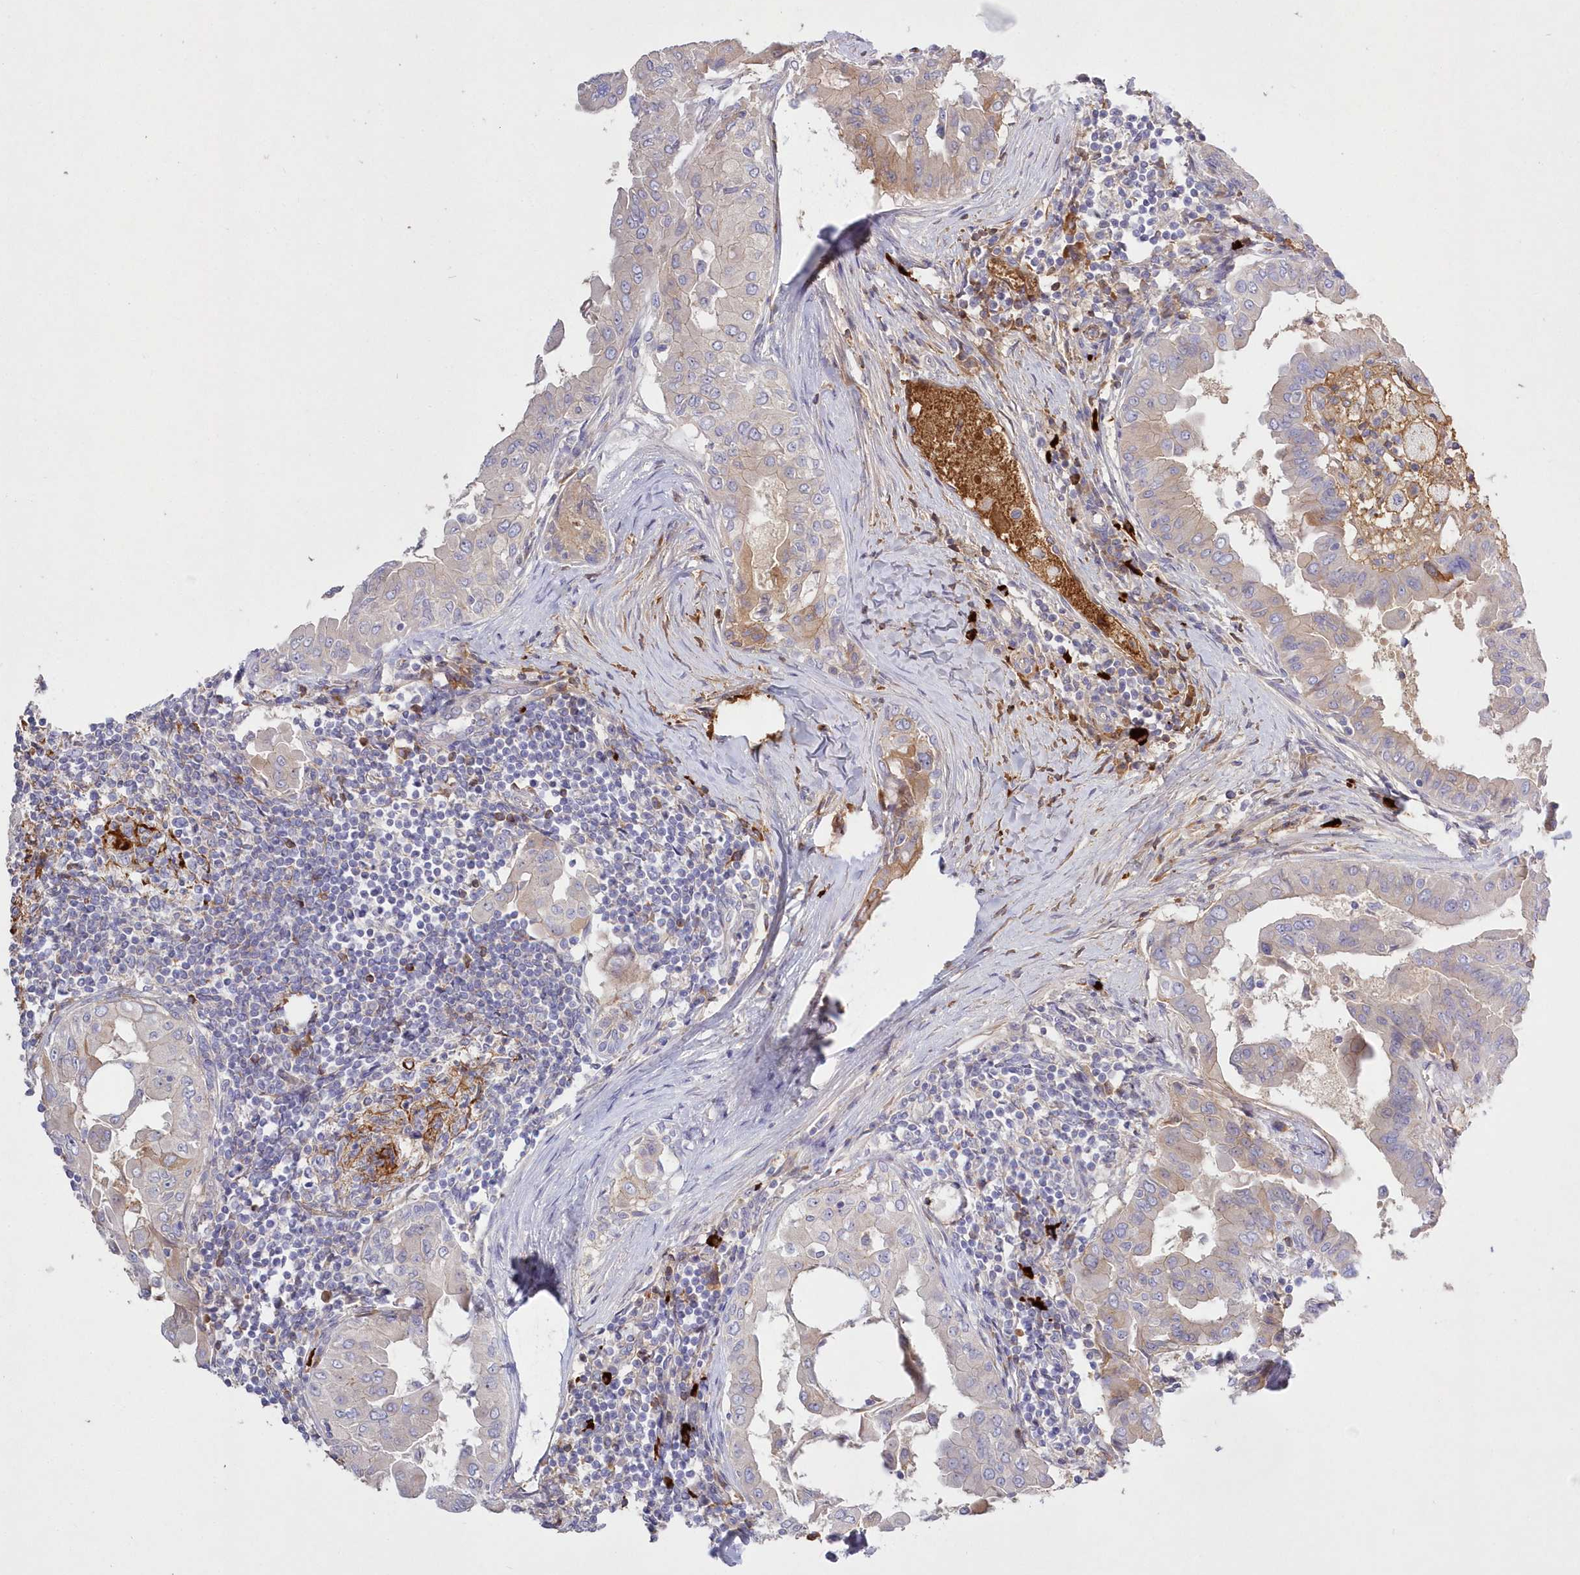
{"staining": {"intensity": "weak", "quantity": "<25%", "location": "cytoplasmic/membranous"}, "tissue": "thyroid cancer", "cell_type": "Tumor cells", "image_type": "cancer", "snomed": [{"axis": "morphology", "description": "Papillary adenocarcinoma, NOS"}, {"axis": "topography", "description": "Thyroid gland"}], "caption": "Papillary adenocarcinoma (thyroid) was stained to show a protein in brown. There is no significant positivity in tumor cells.", "gene": "WBP1L", "patient": {"sex": "male", "age": 33}}